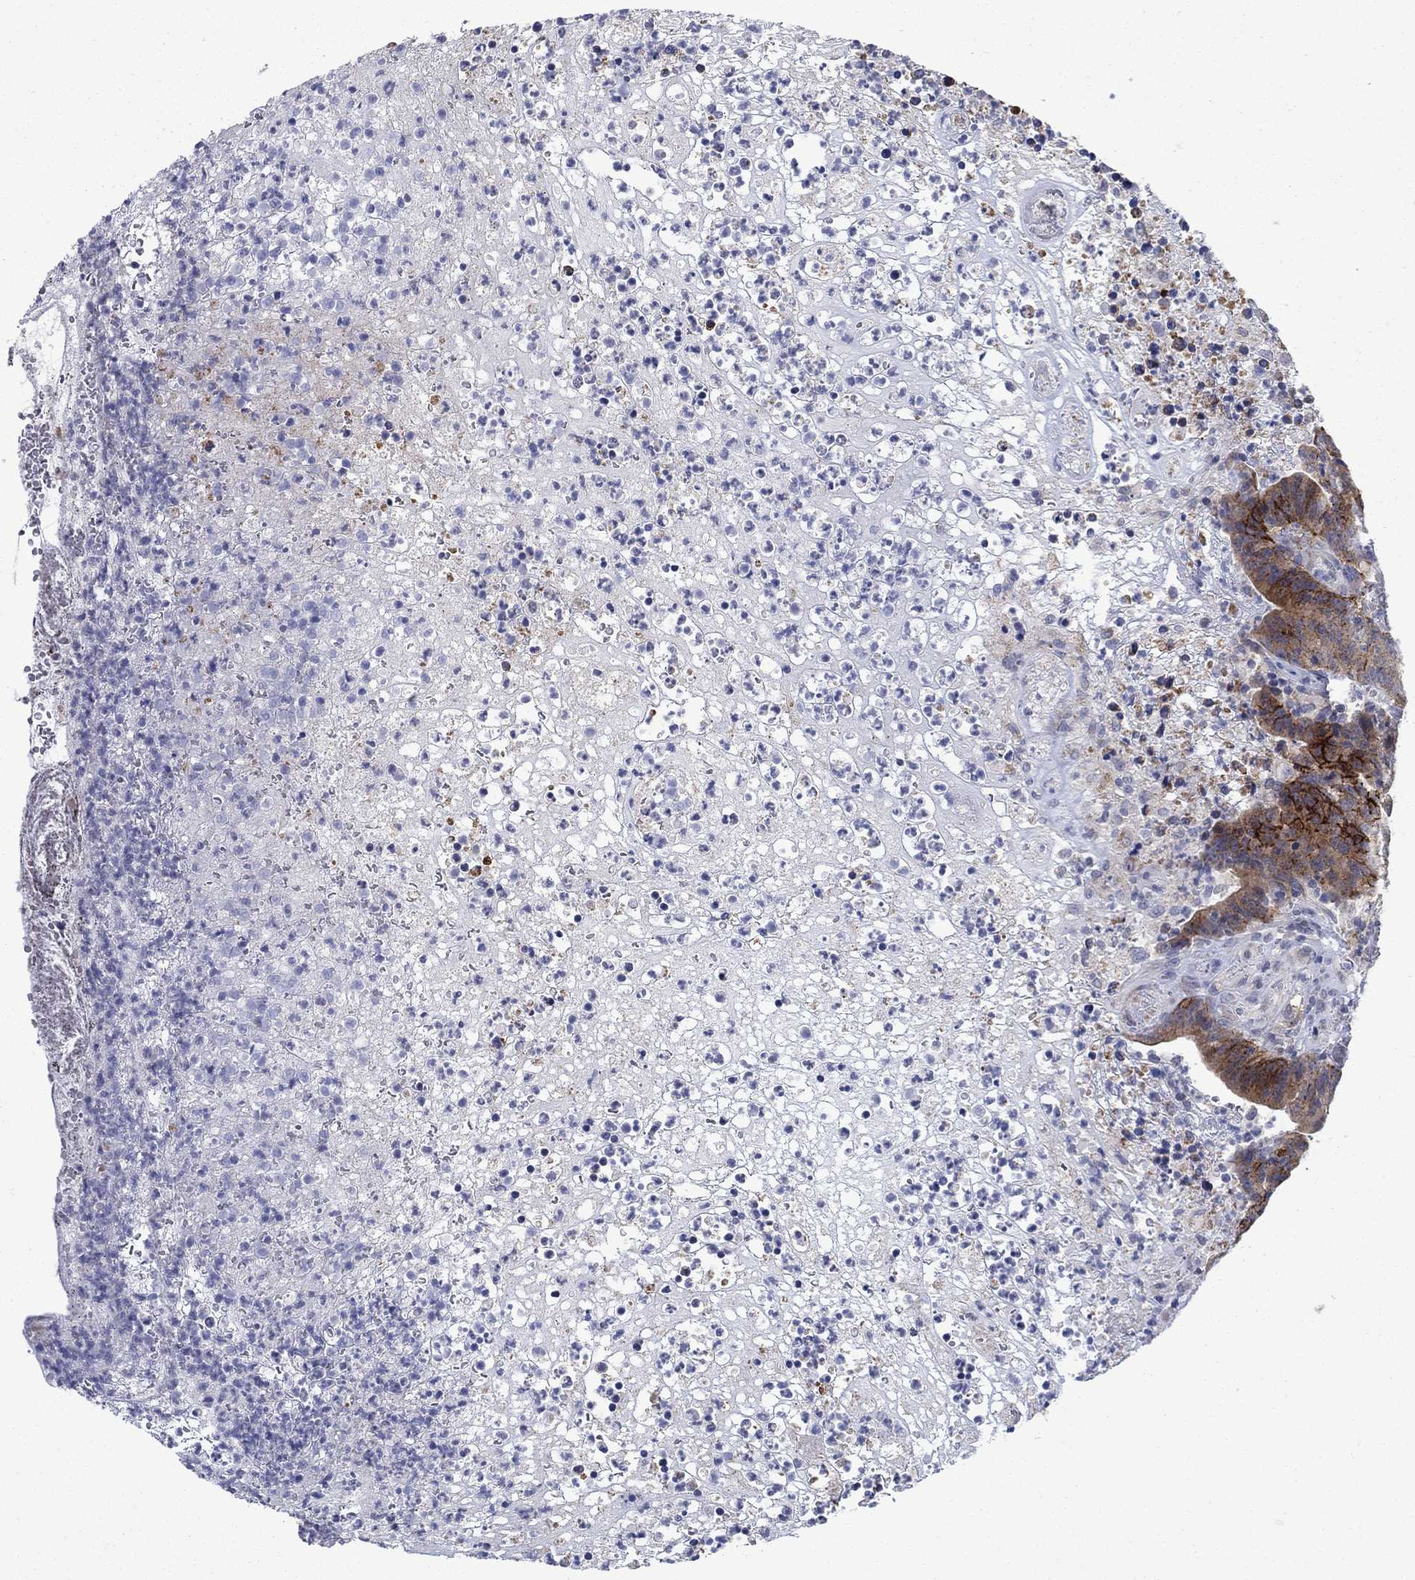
{"staining": {"intensity": "strong", "quantity": "<25%", "location": "cytoplasmic/membranous"}, "tissue": "colorectal cancer", "cell_type": "Tumor cells", "image_type": "cancer", "snomed": [{"axis": "morphology", "description": "Adenocarcinoma, NOS"}, {"axis": "topography", "description": "Colon"}], "caption": "Colorectal cancer (adenocarcinoma) stained with DAB IHC reveals medium levels of strong cytoplasmic/membranous positivity in about <25% of tumor cells.", "gene": "SDC1", "patient": {"sex": "female", "age": 75}}